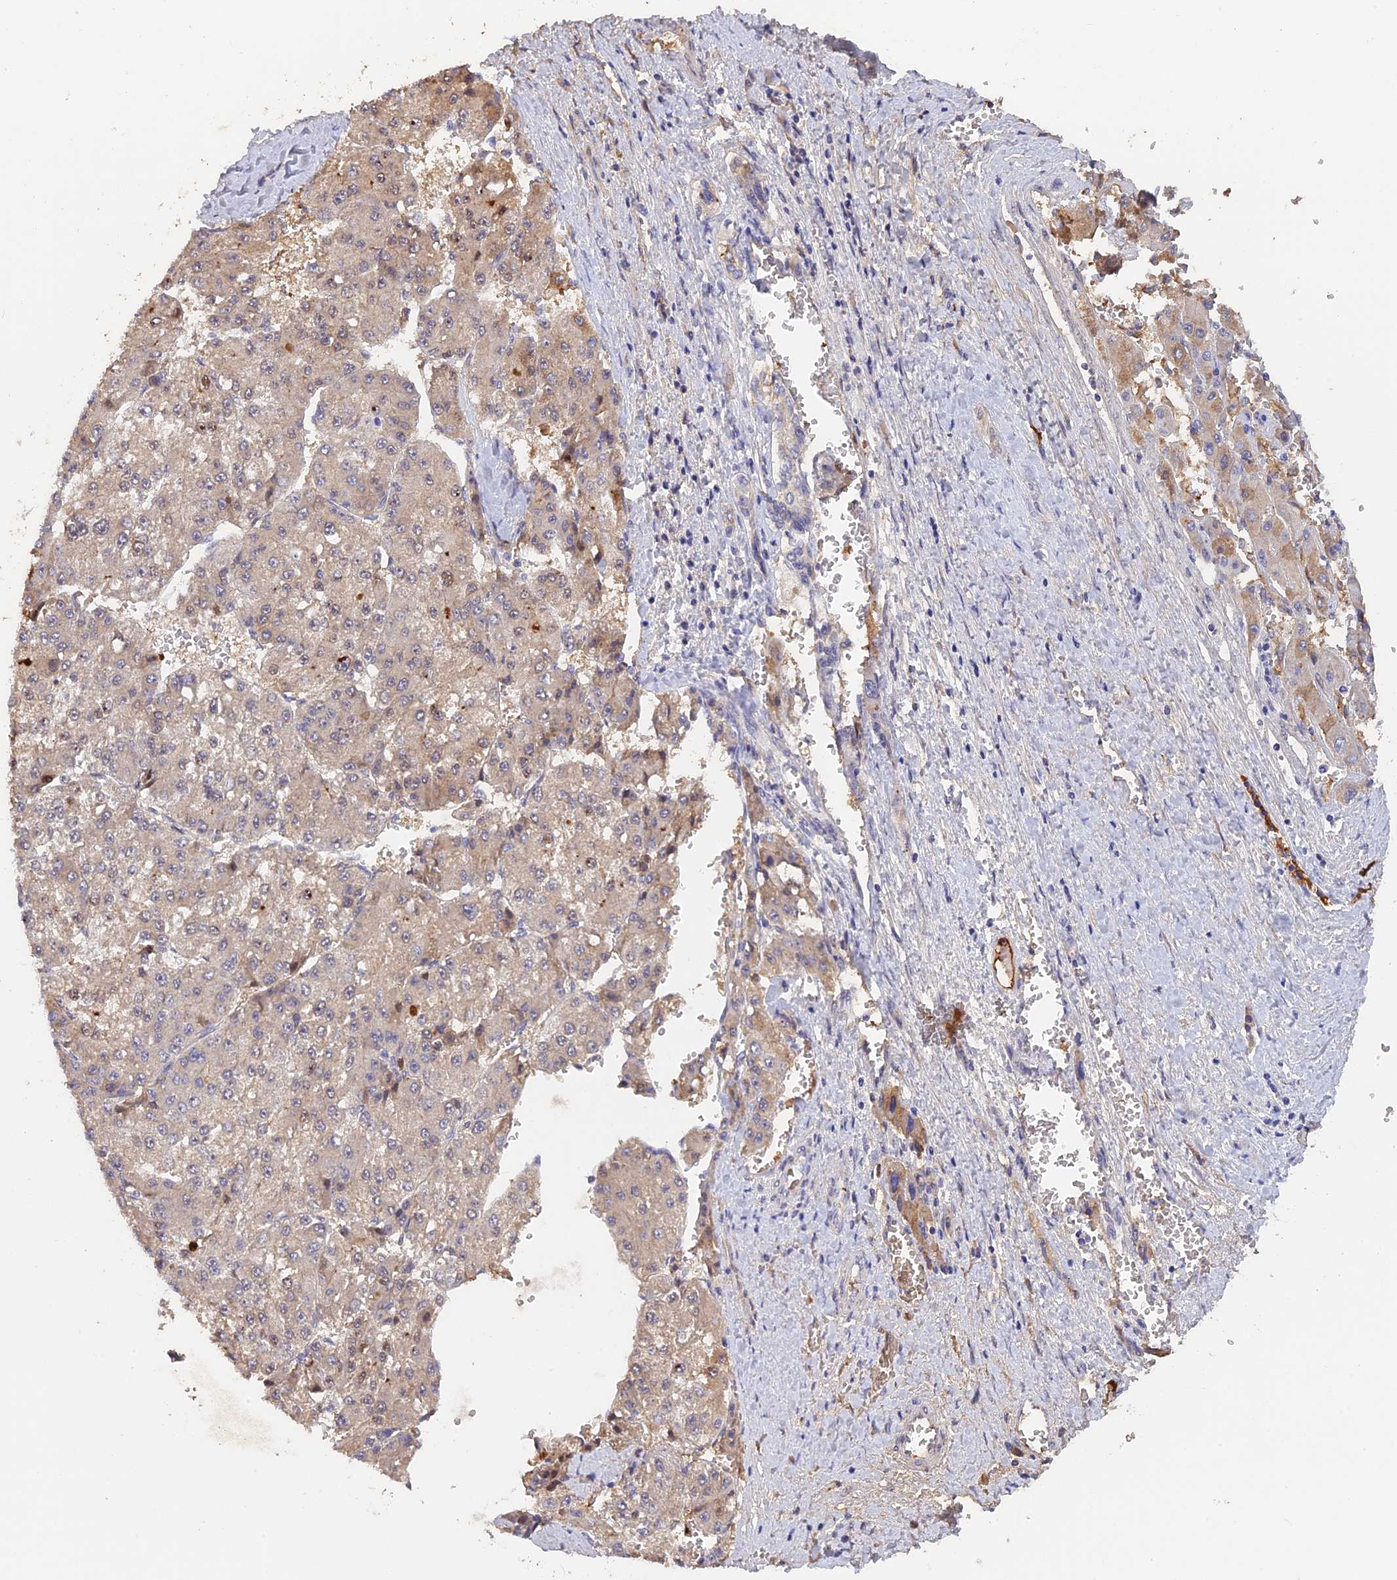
{"staining": {"intensity": "weak", "quantity": "<25%", "location": "cytoplasmic/membranous"}, "tissue": "liver cancer", "cell_type": "Tumor cells", "image_type": "cancer", "snomed": [{"axis": "morphology", "description": "Carcinoma, Hepatocellular, NOS"}, {"axis": "topography", "description": "Liver"}], "caption": "High power microscopy image of an IHC micrograph of liver hepatocellular carcinoma, revealing no significant expression in tumor cells.", "gene": "PZP", "patient": {"sex": "female", "age": 73}}